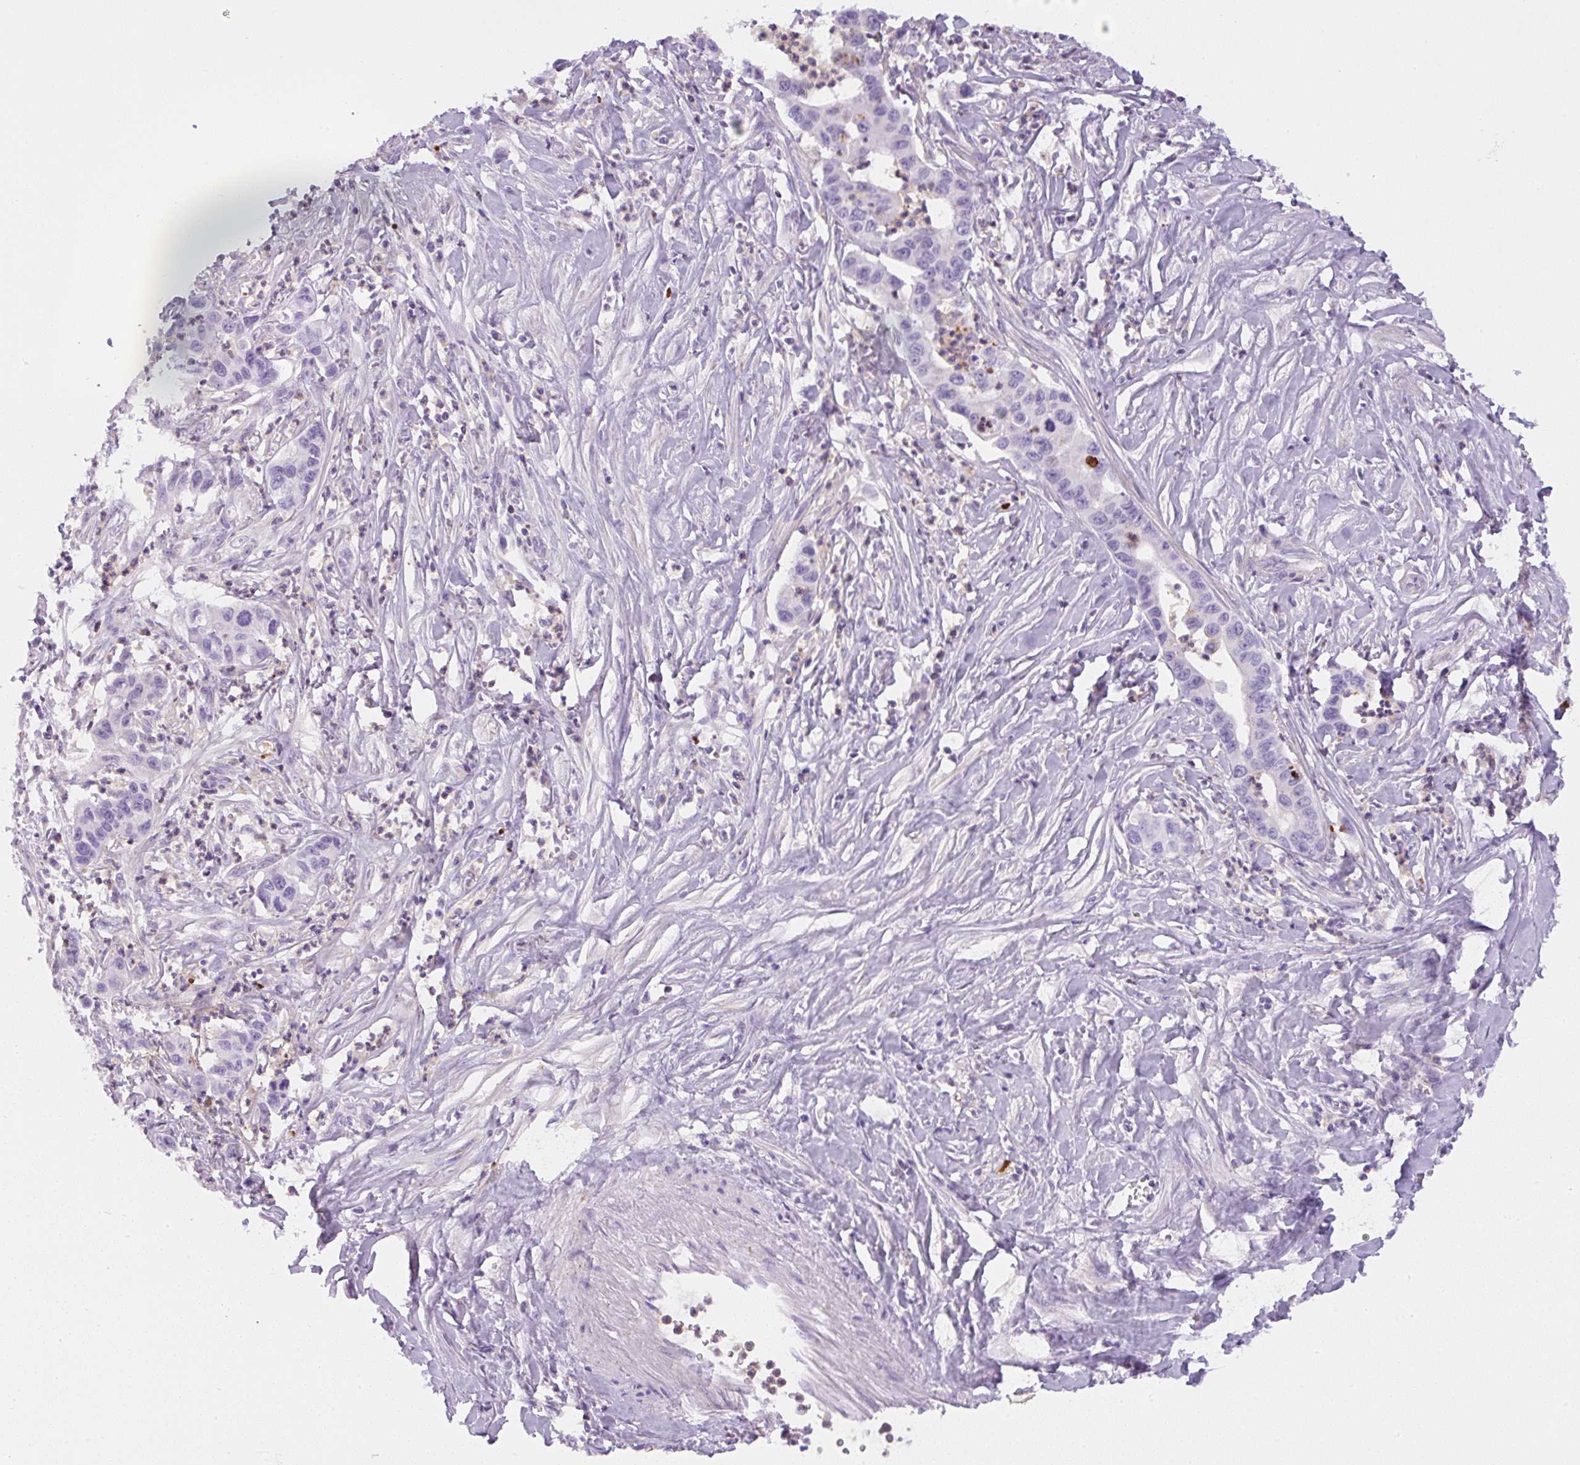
{"staining": {"intensity": "negative", "quantity": "none", "location": "none"}, "tissue": "pancreatic cancer", "cell_type": "Tumor cells", "image_type": "cancer", "snomed": [{"axis": "morphology", "description": "Adenocarcinoma, NOS"}, {"axis": "topography", "description": "Pancreas"}], "caption": "Tumor cells show no significant protein expression in pancreatic cancer.", "gene": "PIP5KL1", "patient": {"sex": "male", "age": 73}}